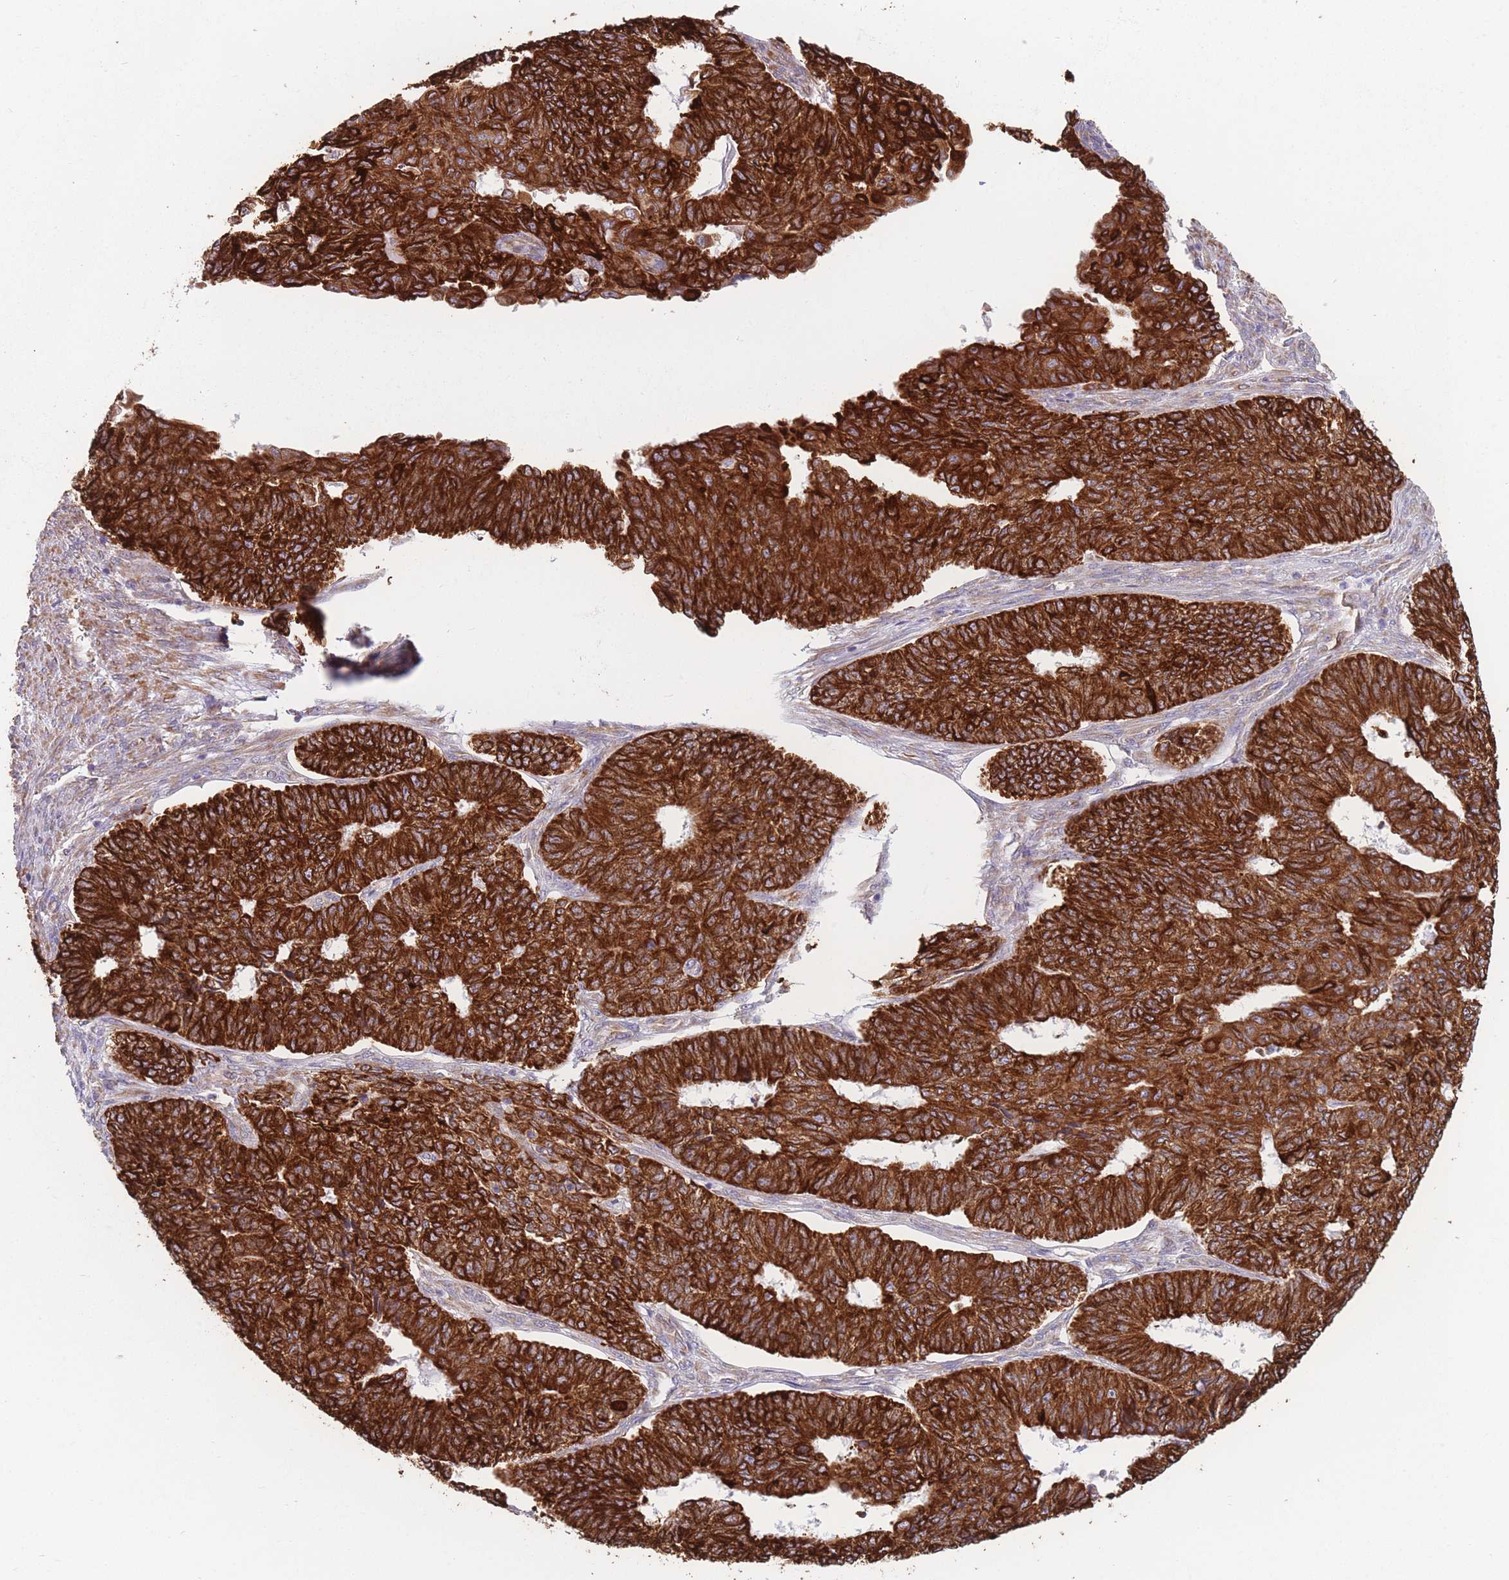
{"staining": {"intensity": "strong", "quantity": ">75%", "location": "cytoplasmic/membranous"}, "tissue": "endometrial cancer", "cell_type": "Tumor cells", "image_type": "cancer", "snomed": [{"axis": "morphology", "description": "Adenocarcinoma, NOS"}, {"axis": "topography", "description": "Endometrium"}], "caption": "Protein staining of endometrial cancer tissue exhibits strong cytoplasmic/membranous positivity in approximately >75% of tumor cells.", "gene": "AK9", "patient": {"sex": "female", "age": 32}}